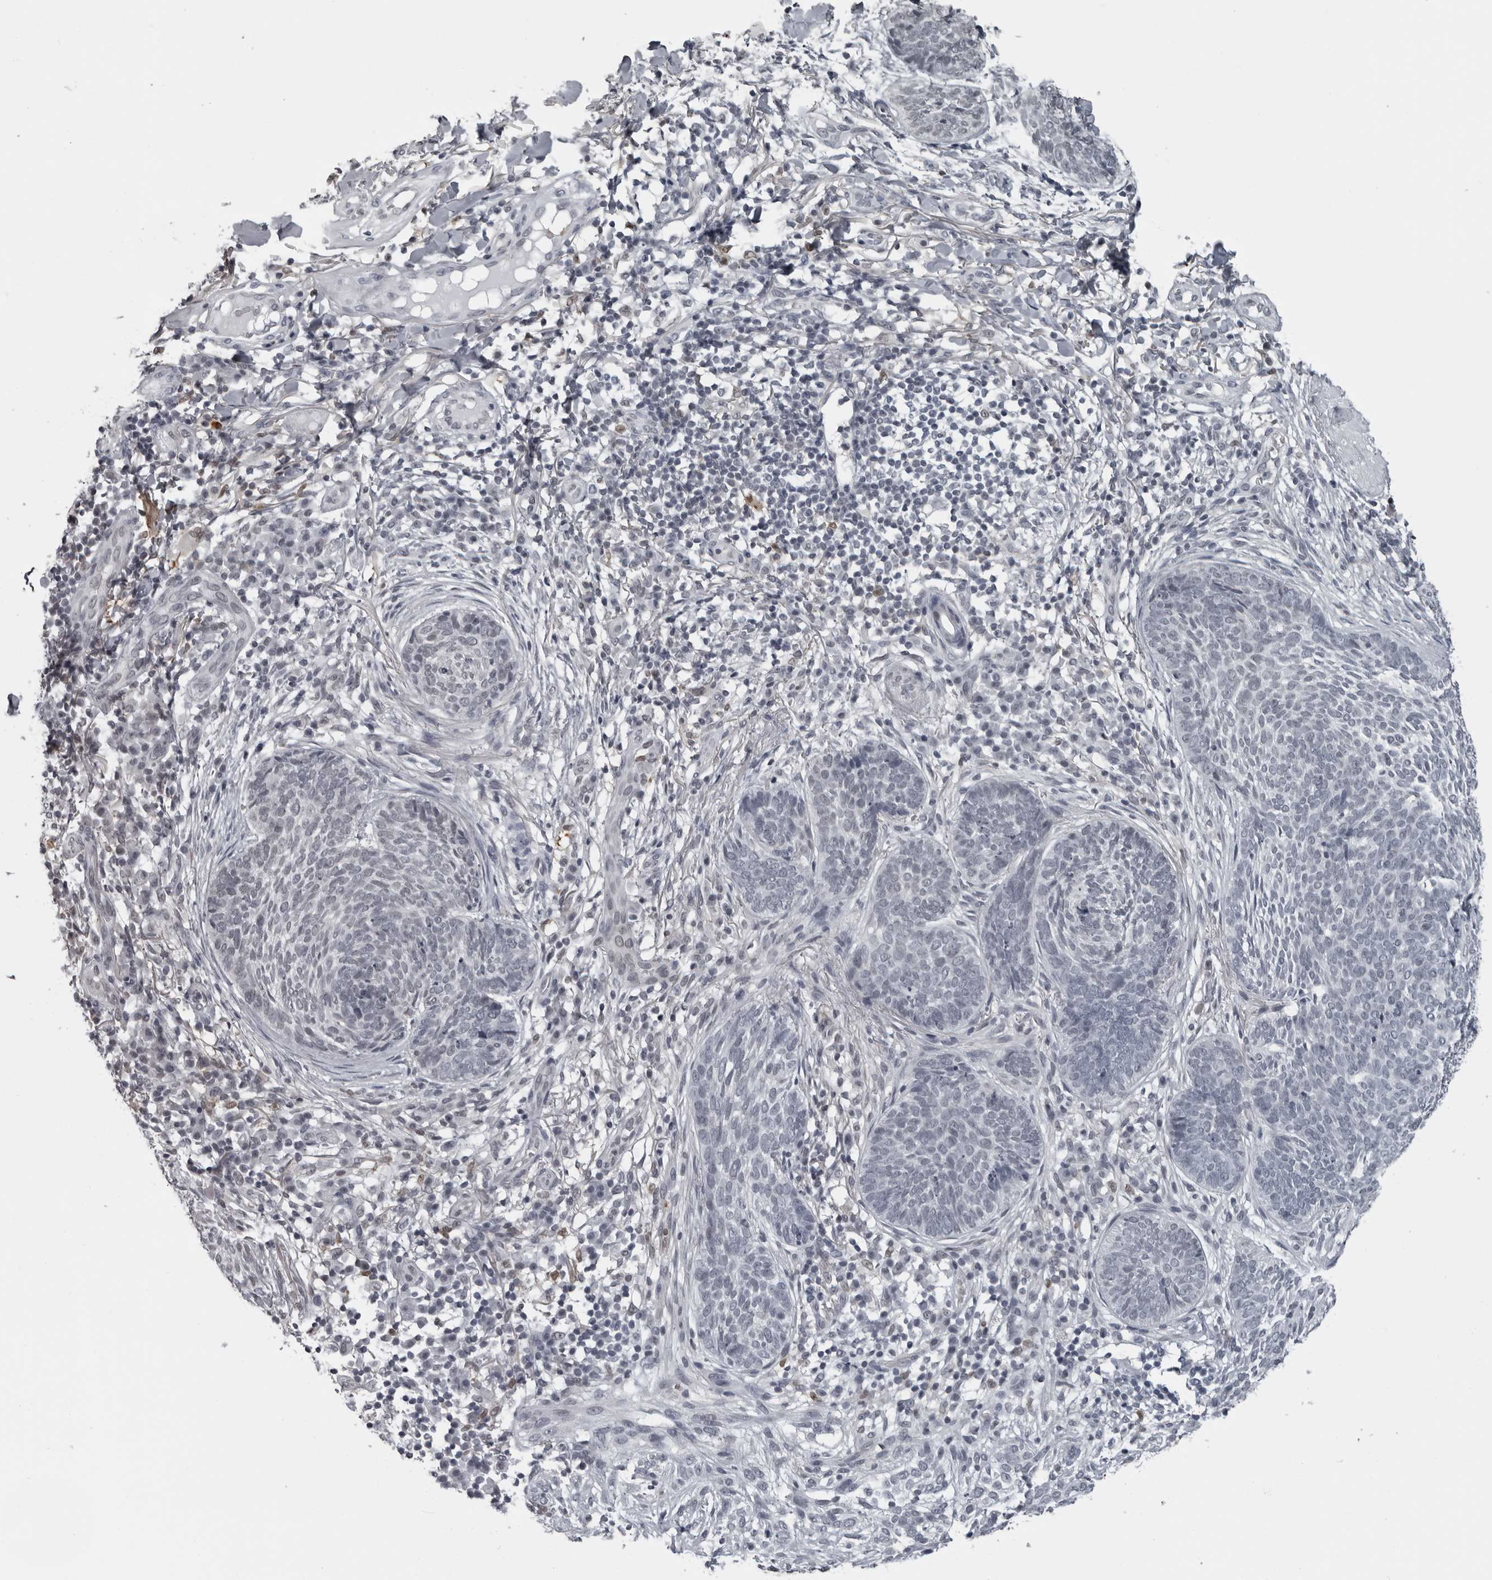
{"staining": {"intensity": "negative", "quantity": "none", "location": "none"}, "tissue": "skin cancer", "cell_type": "Tumor cells", "image_type": "cancer", "snomed": [{"axis": "morphology", "description": "Basal cell carcinoma"}, {"axis": "topography", "description": "Skin"}], "caption": "This image is of basal cell carcinoma (skin) stained with immunohistochemistry (IHC) to label a protein in brown with the nuclei are counter-stained blue. There is no expression in tumor cells.", "gene": "LZIC", "patient": {"sex": "female", "age": 64}}